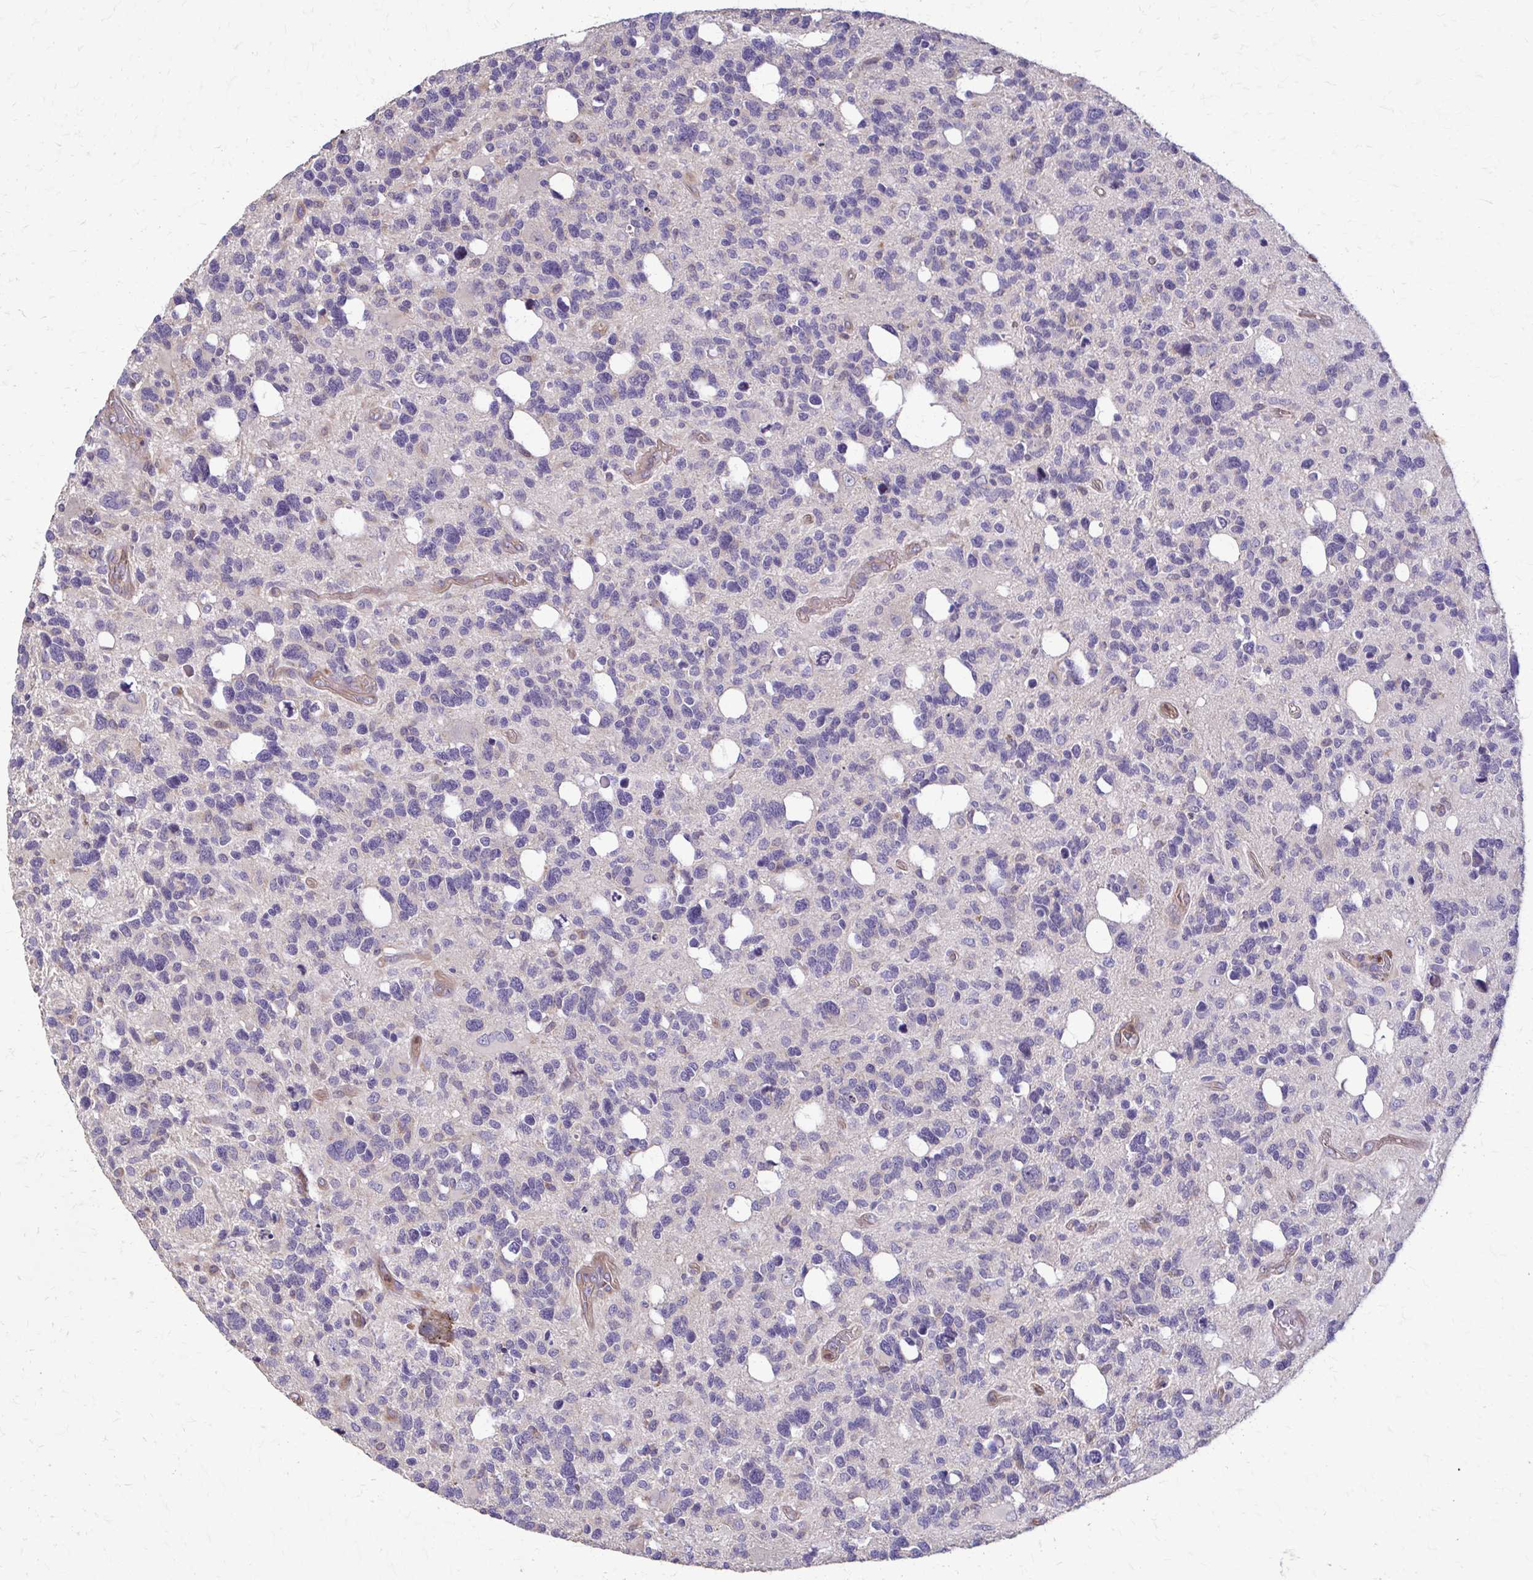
{"staining": {"intensity": "negative", "quantity": "none", "location": "none"}, "tissue": "glioma", "cell_type": "Tumor cells", "image_type": "cancer", "snomed": [{"axis": "morphology", "description": "Glioma, malignant, High grade"}, {"axis": "topography", "description": "Brain"}], "caption": "Immunohistochemical staining of malignant high-grade glioma demonstrates no significant expression in tumor cells.", "gene": "DSP", "patient": {"sex": "male", "age": 49}}